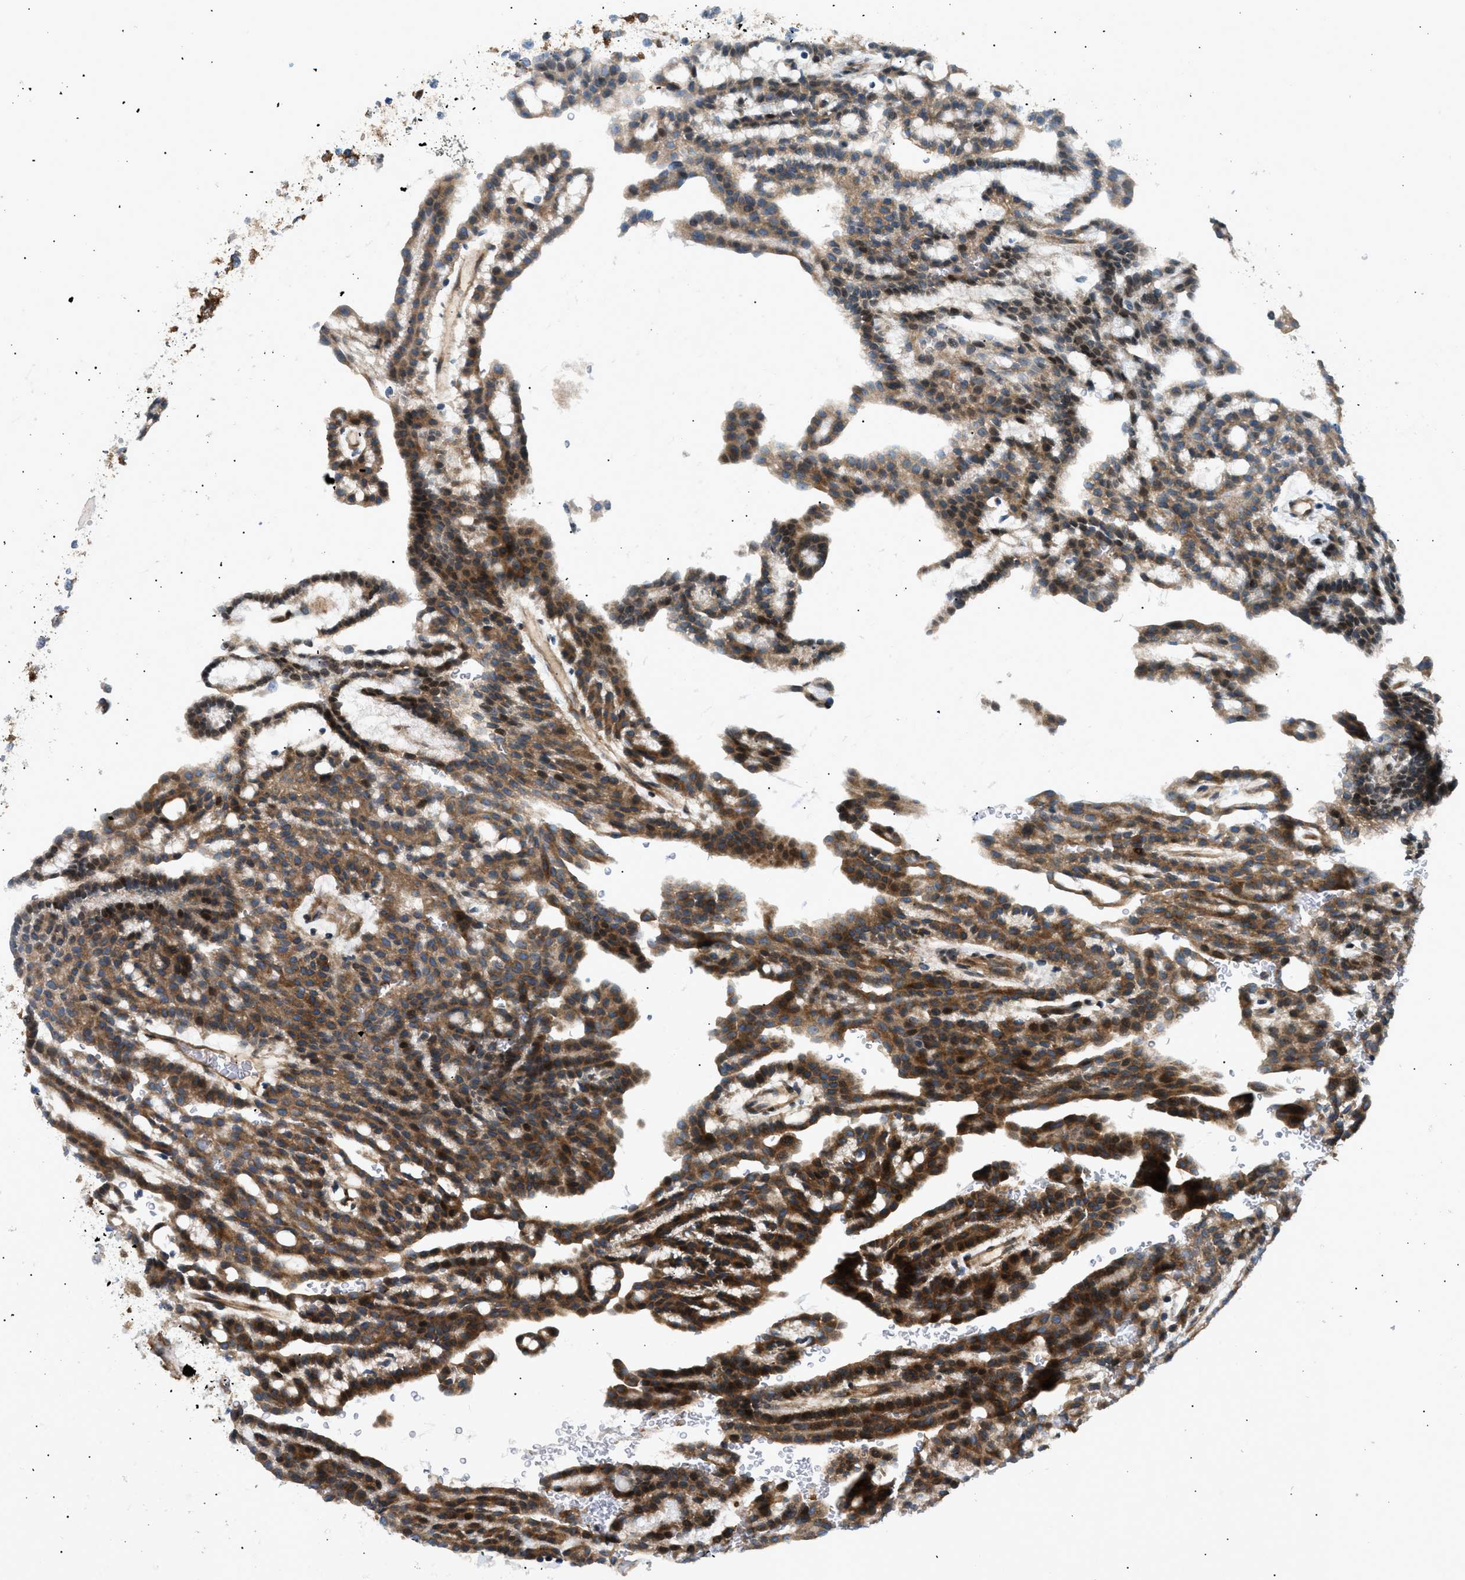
{"staining": {"intensity": "moderate", "quantity": ">75%", "location": "cytoplasmic/membranous"}, "tissue": "renal cancer", "cell_type": "Tumor cells", "image_type": "cancer", "snomed": [{"axis": "morphology", "description": "Adenocarcinoma, NOS"}, {"axis": "topography", "description": "Kidney"}], "caption": "Renal cancer (adenocarcinoma) stained with a protein marker demonstrates moderate staining in tumor cells.", "gene": "LYSMD3", "patient": {"sex": "male", "age": 63}}